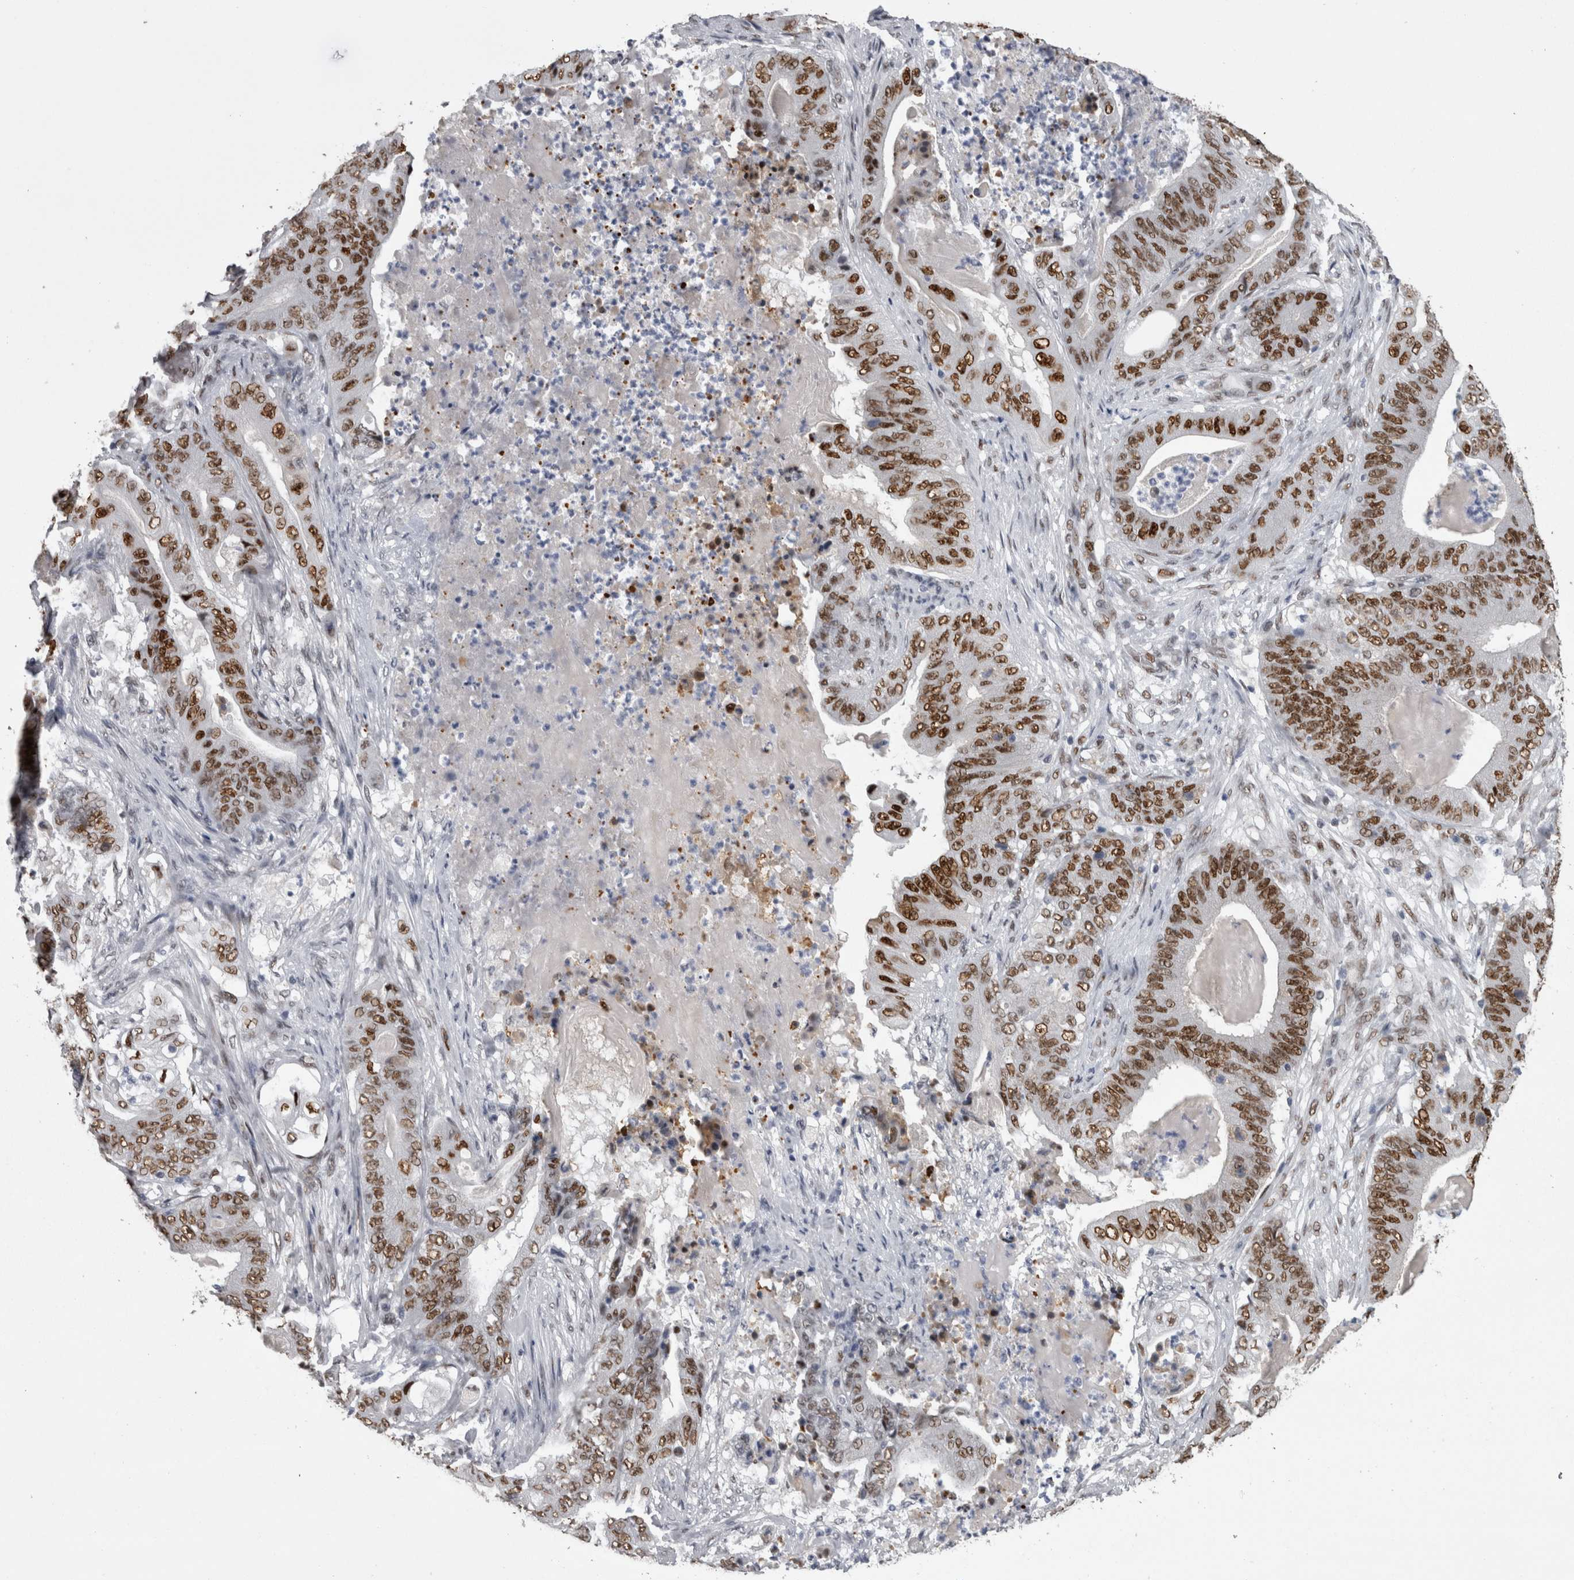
{"staining": {"intensity": "strong", "quantity": ">75%", "location": "nuclear"}, "tissue": "stomach cancer", "cell_type": "Tumor cells", "image_type": "cancer", "snomed": [{"axis": "morphology", "description": "Adenocarcinoma, NOS"}, {"axis": "topography", "description": "Stomach"}], "caption": "This is an image of immunohistochemistry (IHC) staining of stomach cancer, which shows strong staining in the nuclear of tumor cells.", "gene": "C1orf54", "patient": {"sex": "female", "age": 73}}